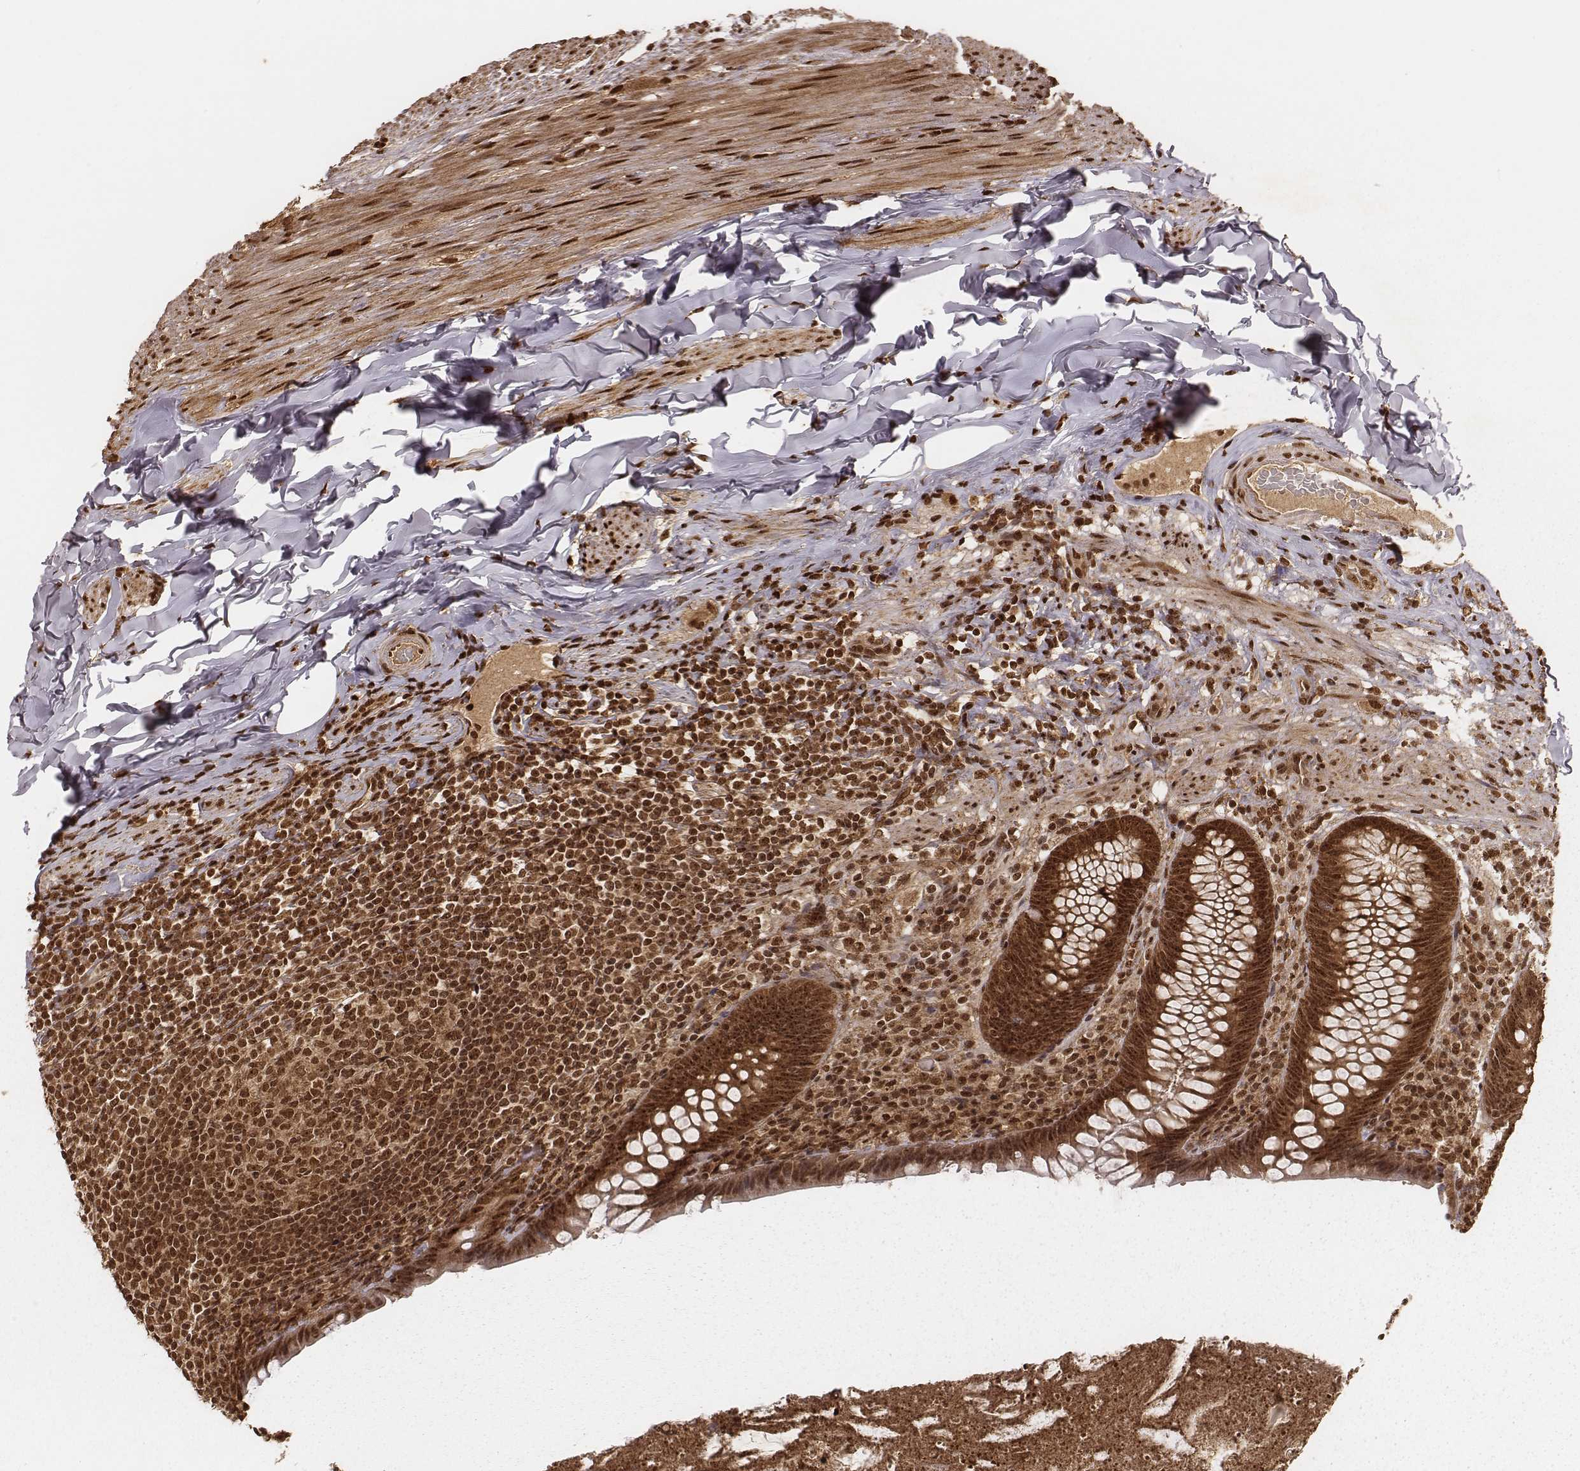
{"staining": {"intensity": "strong", "quantity": ">75%", "location": "cytoplasmic/membranous,nuclear"}, "tissue": "appendix", "cell_type": "Glandular cells", "image_type": "normal", "snomed": [{"axis": "morphology", "description": "Normal tissue, NOS"}, {"axis": "topography", "description": "Appendix"}], "caption": "This is a micrograph of IHC staining of unremarkable appendix, which shows strong staining in the cytoplasmic/membranous,nuclear of glandular cells.", "gene": "NFX1", "patient": {"sex": "male", "age": 47}}